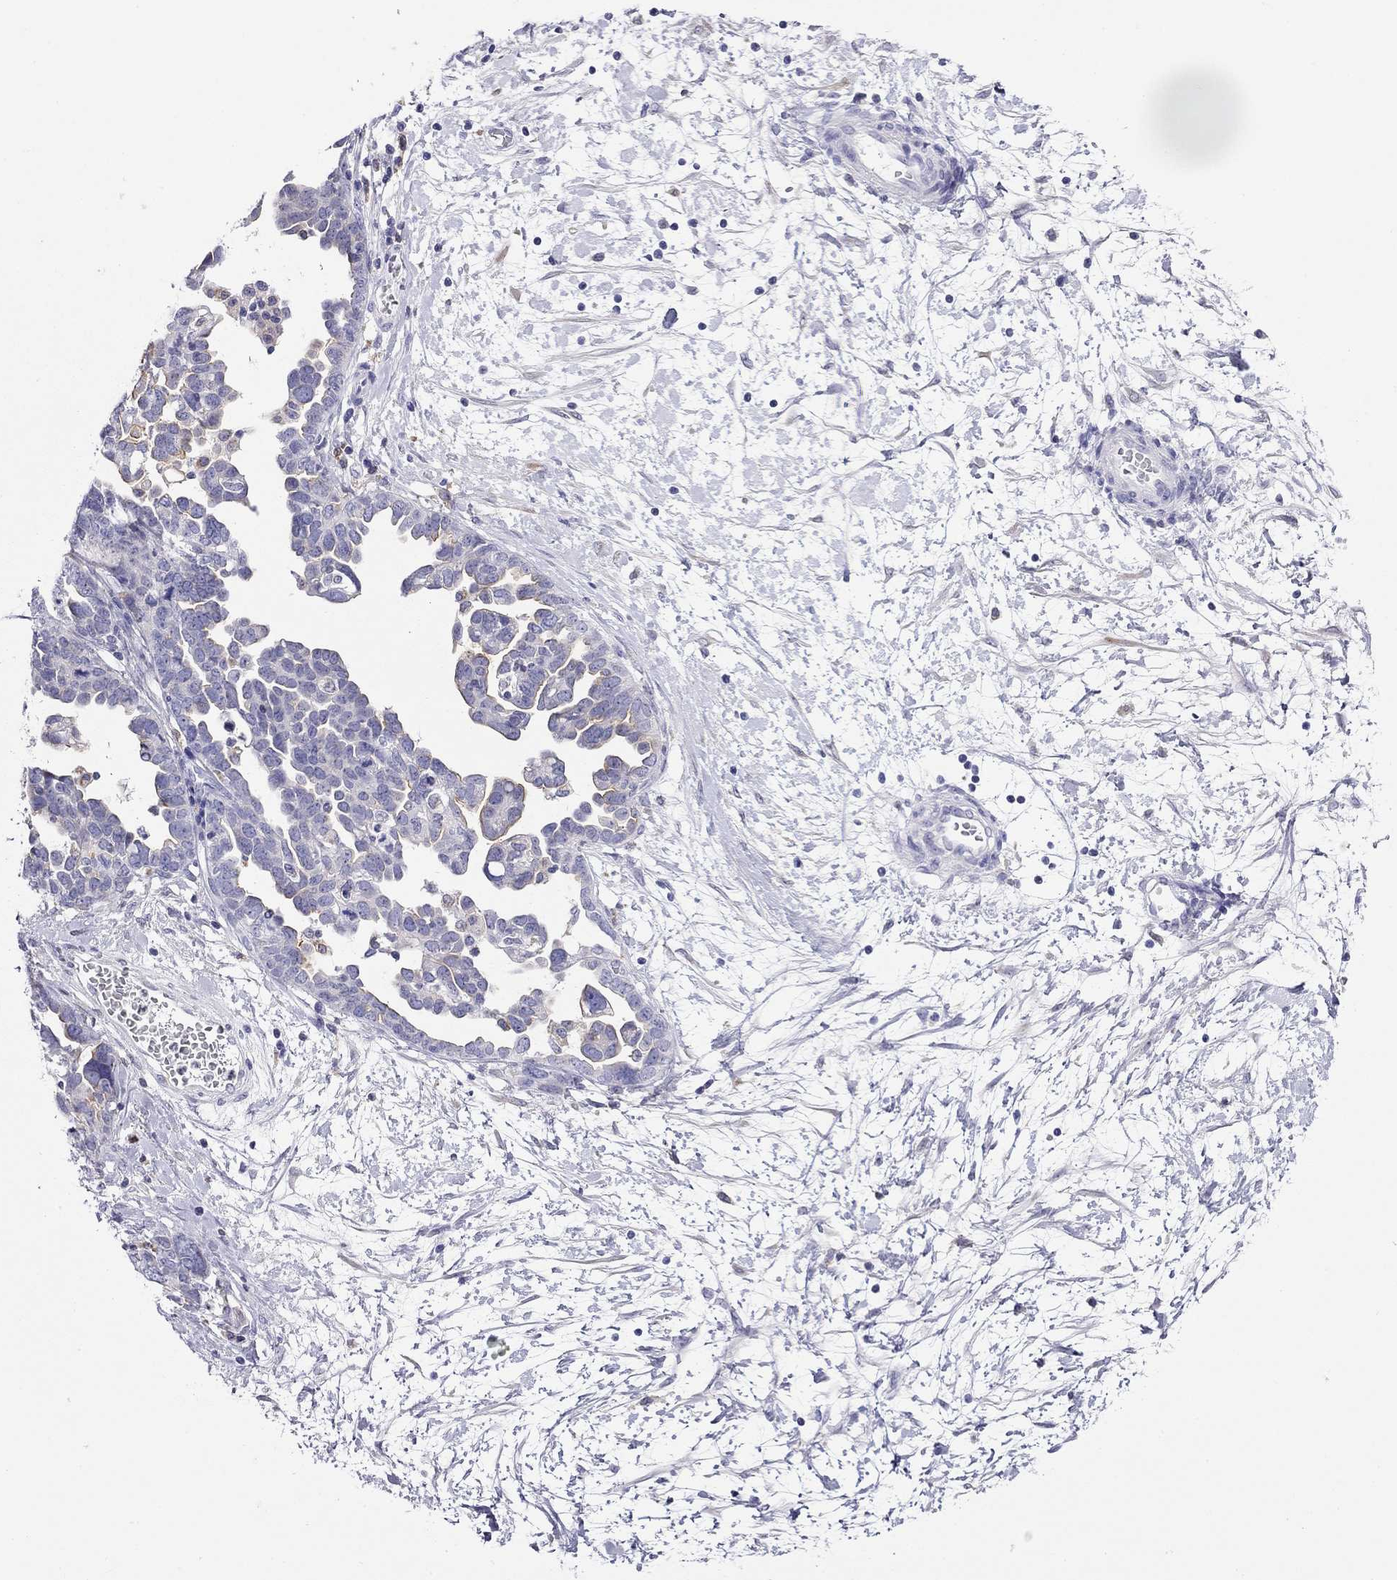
{"staining": {"intensity": "weak", "quantity": "<25%", "location": "cytoplasmic/membranous"}, "tissue": "ovarian cancer", "cell_type": "Tumor cells", "image_type": "cancer", "snomed": [{"axis": "morphology", "description": "Cystadenocarcinoma, serous, NOS"}, {"axis": "topography", "description": "Ovary"}], "caption": "Ovarian cancer stained for a protein using IHC displays no positivity tumor cells.", "gene": "SLC46A2", "patient": {"sex": "female", "age": 54}}